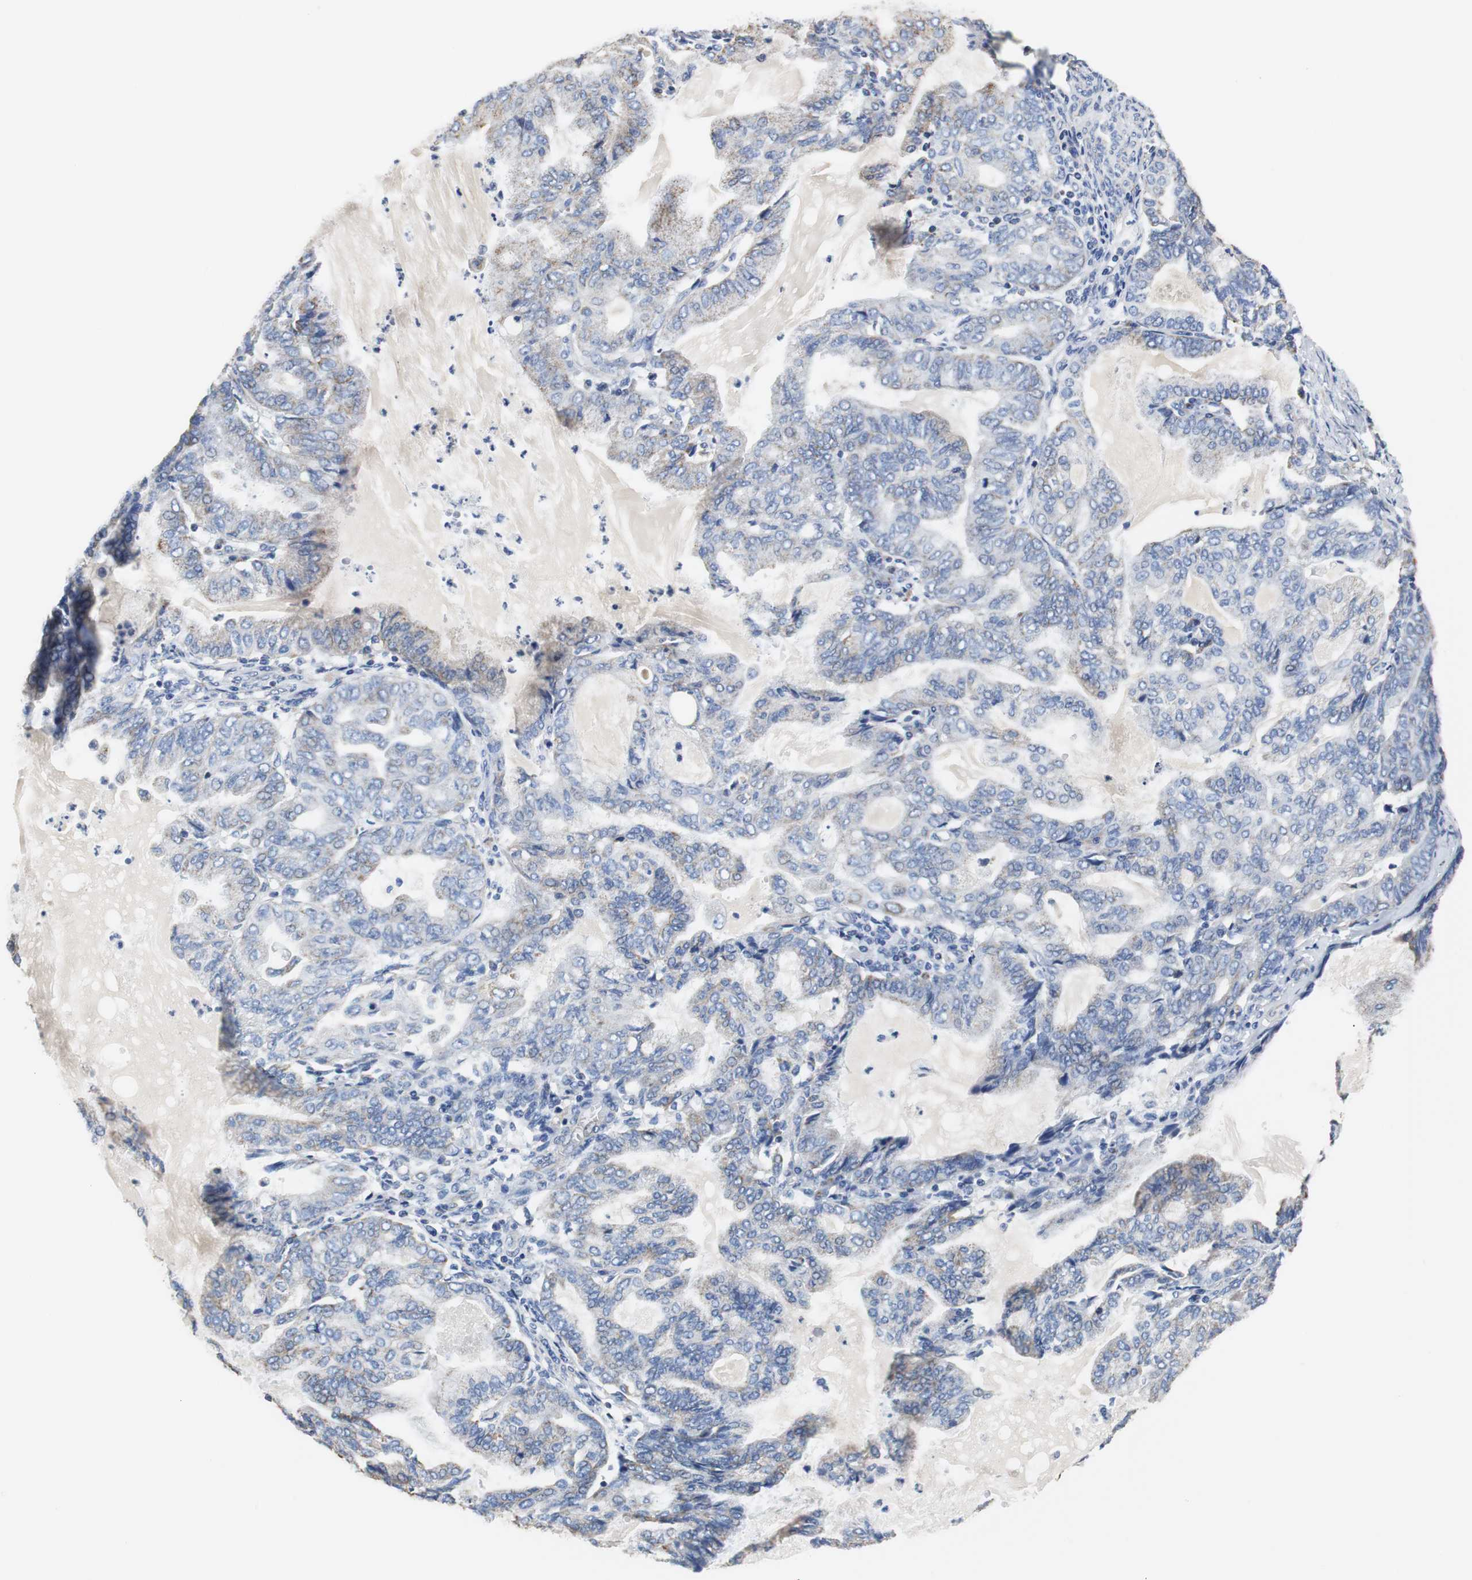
{"staining": {"intensity": "moderate", "quantity": "<25%", "location": "cytoplasmic/membranous"}, "tissue": "endometrial cancer", "cell_type": "Tumor cells", "image_type": "cancer", "snomed": [{"axis": "morphology", "description": "Adenocarcinoma, NOS"}, {"axis": "topography", "description": "Endometrium"}], "caption": "An immunohistochemistry image of tumor tissue is shown. Protein staining in brown highlights moderate cytoplasmic/membranous positivity in endometrial adenocarcinoma within tumor cells.", "gene": "PCK1", "patient": {"sex": "female", "age": 86}}